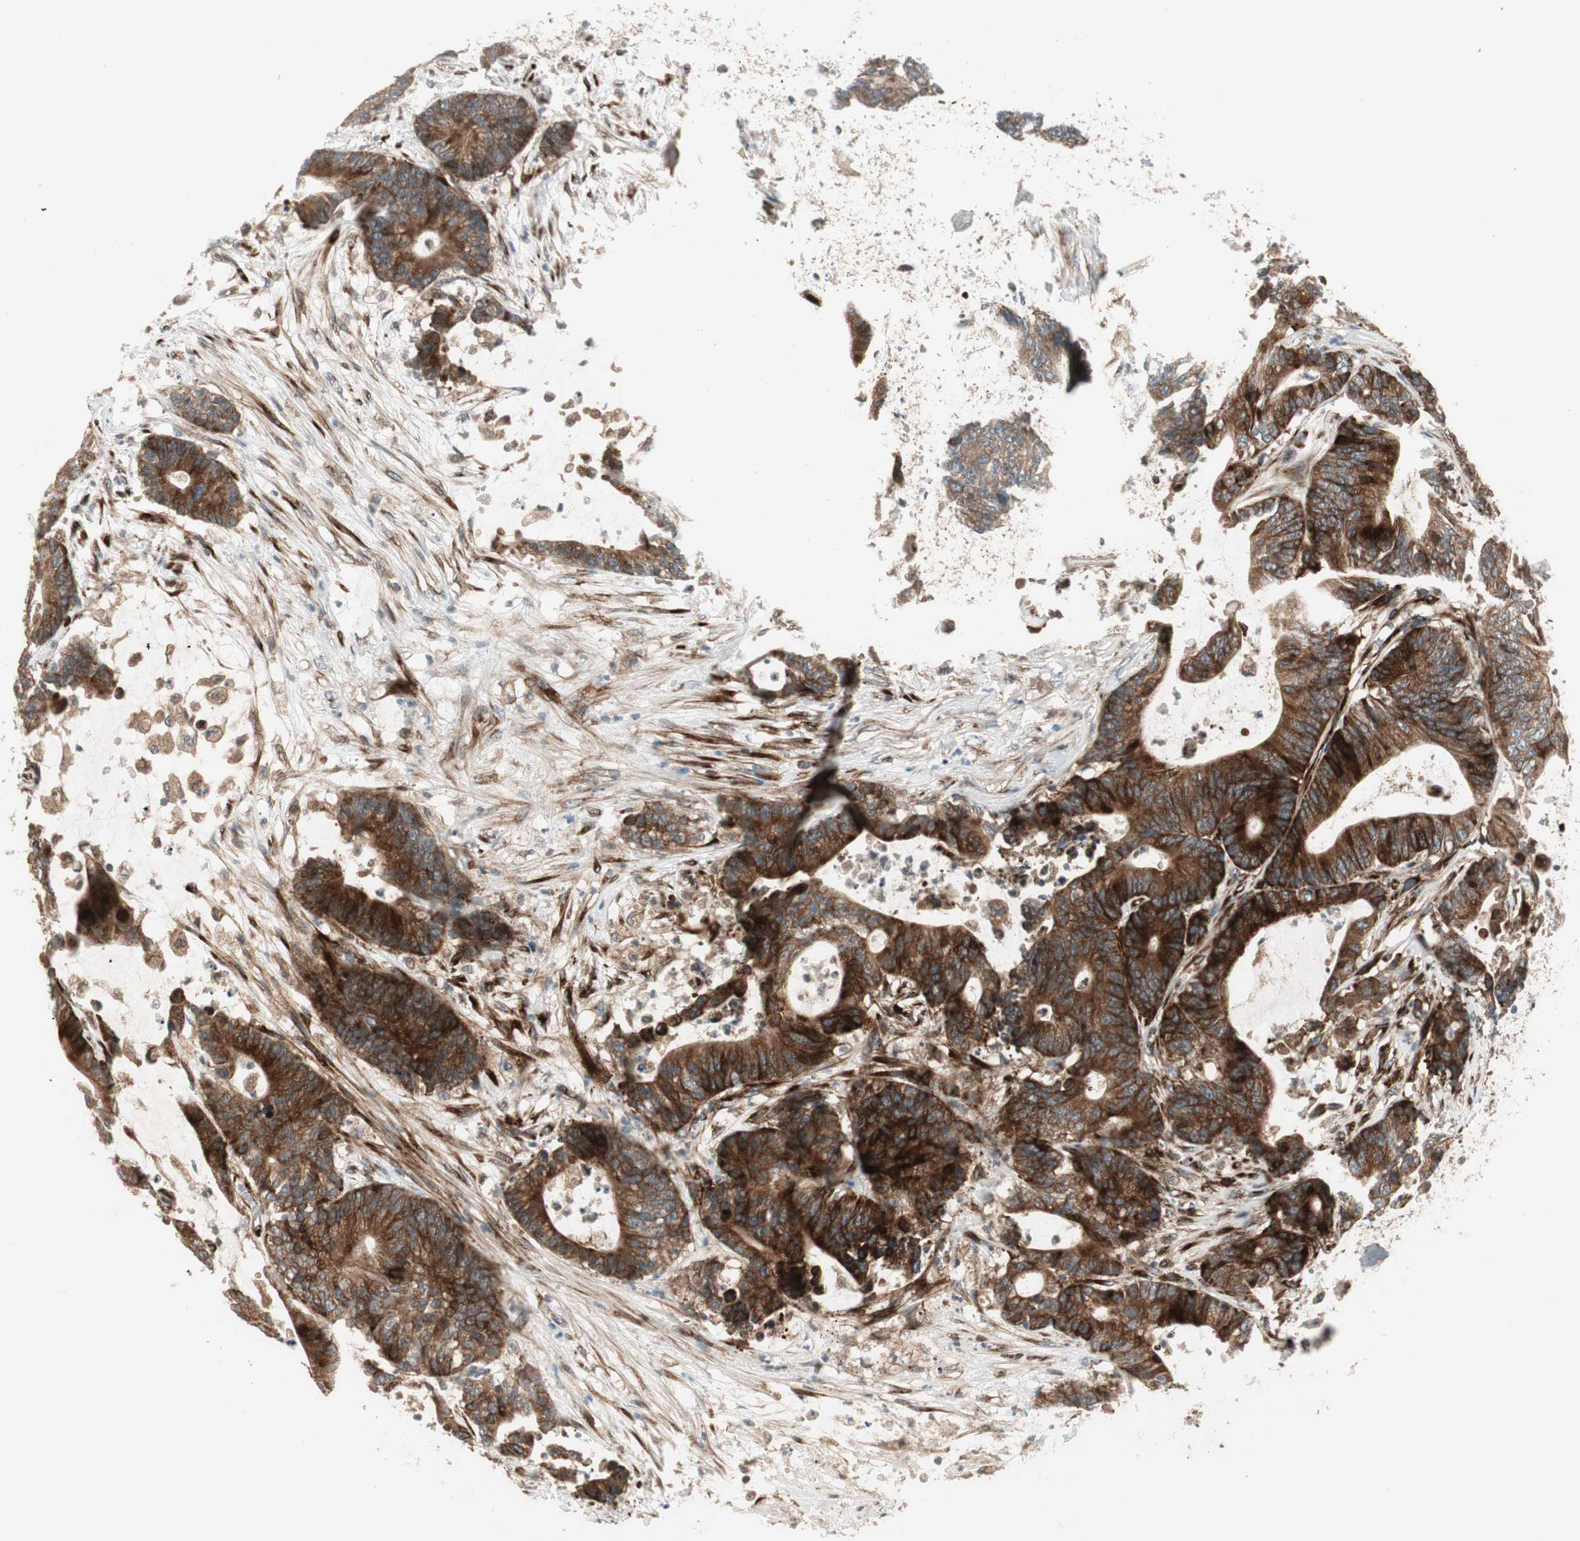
{"staining": {"intensity": "strong", "quantity": ">75%", "location": "cytoplasmic/membranous"}, "tissue": "colorectal cancer", "cell_type": "Tumor cells", "image_type": "cancer", "snomed": [{"axis": "morphology", "description": "Adenocarcinoma, NOS"}, {"axis": "topography", "description": "Colon"}], "caption": "Protein positivity by immunohistochemistry (IHC) displays strong cytoplasmic/membranous expression in about >75% of tumor cells in colorectal adenocarcinoma.", "gene": "PPP2R5E", "patient": {"sex": "female", "age": 84}}